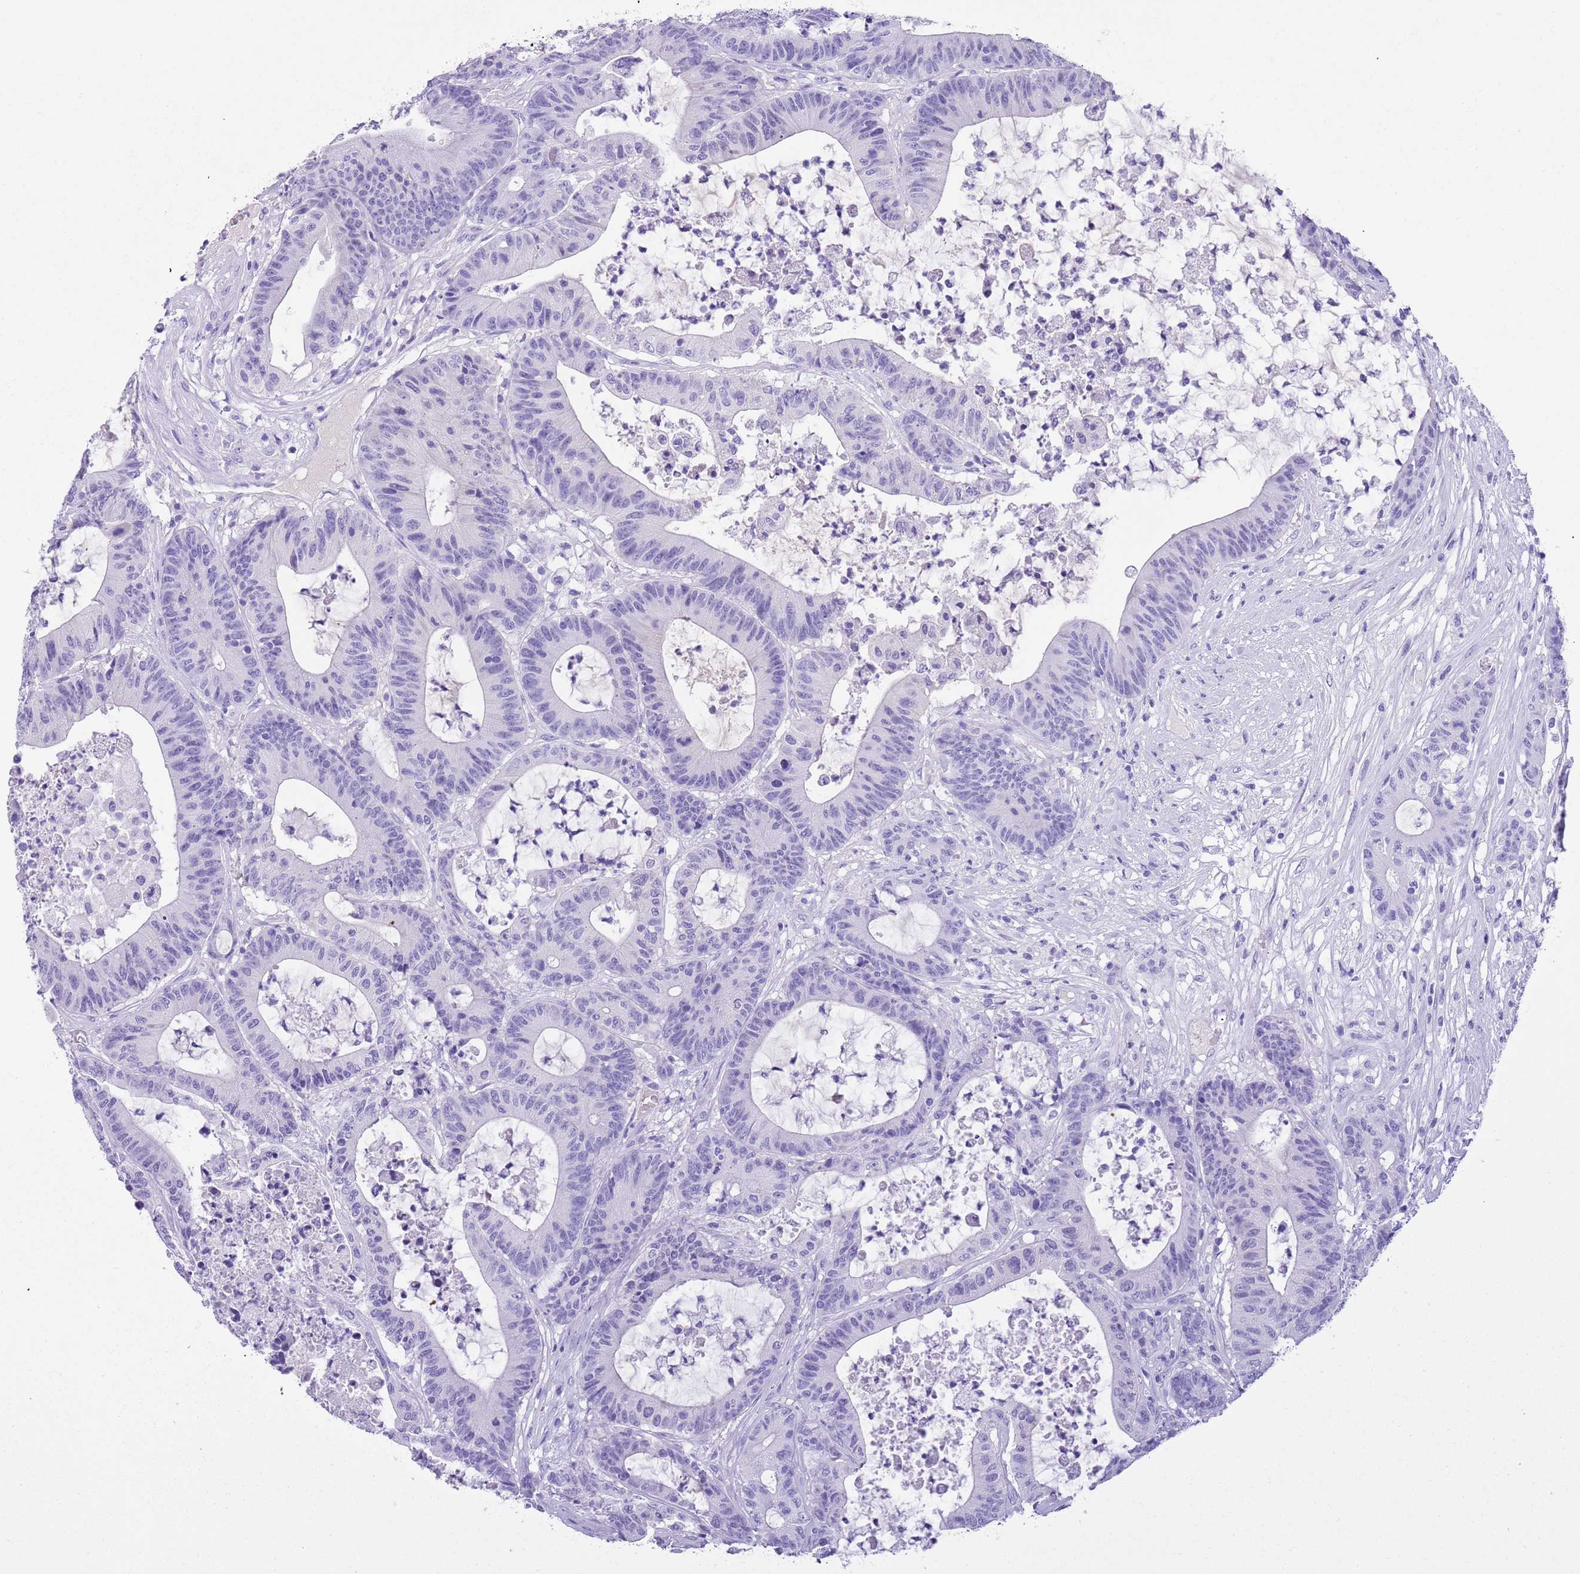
{"staining": {"intensity": "negative", "quantity": "none", "location": "none"}, "tissue": "colorectal cancer", "cell_type": "Tumor cells", "image_type": "cancer", "snomed": [{"axis": "morphology", "description": "Adenocarcinoma, NOS"}, {"axis": "topography", "description": "Colon"}], "caption": "Micrograph shows no significant protein positivity in tumor cells of adenocarcinoma (colorectal).", "gene": "TBC1D10B", "patient": {"sex": "female", "age": 84}}